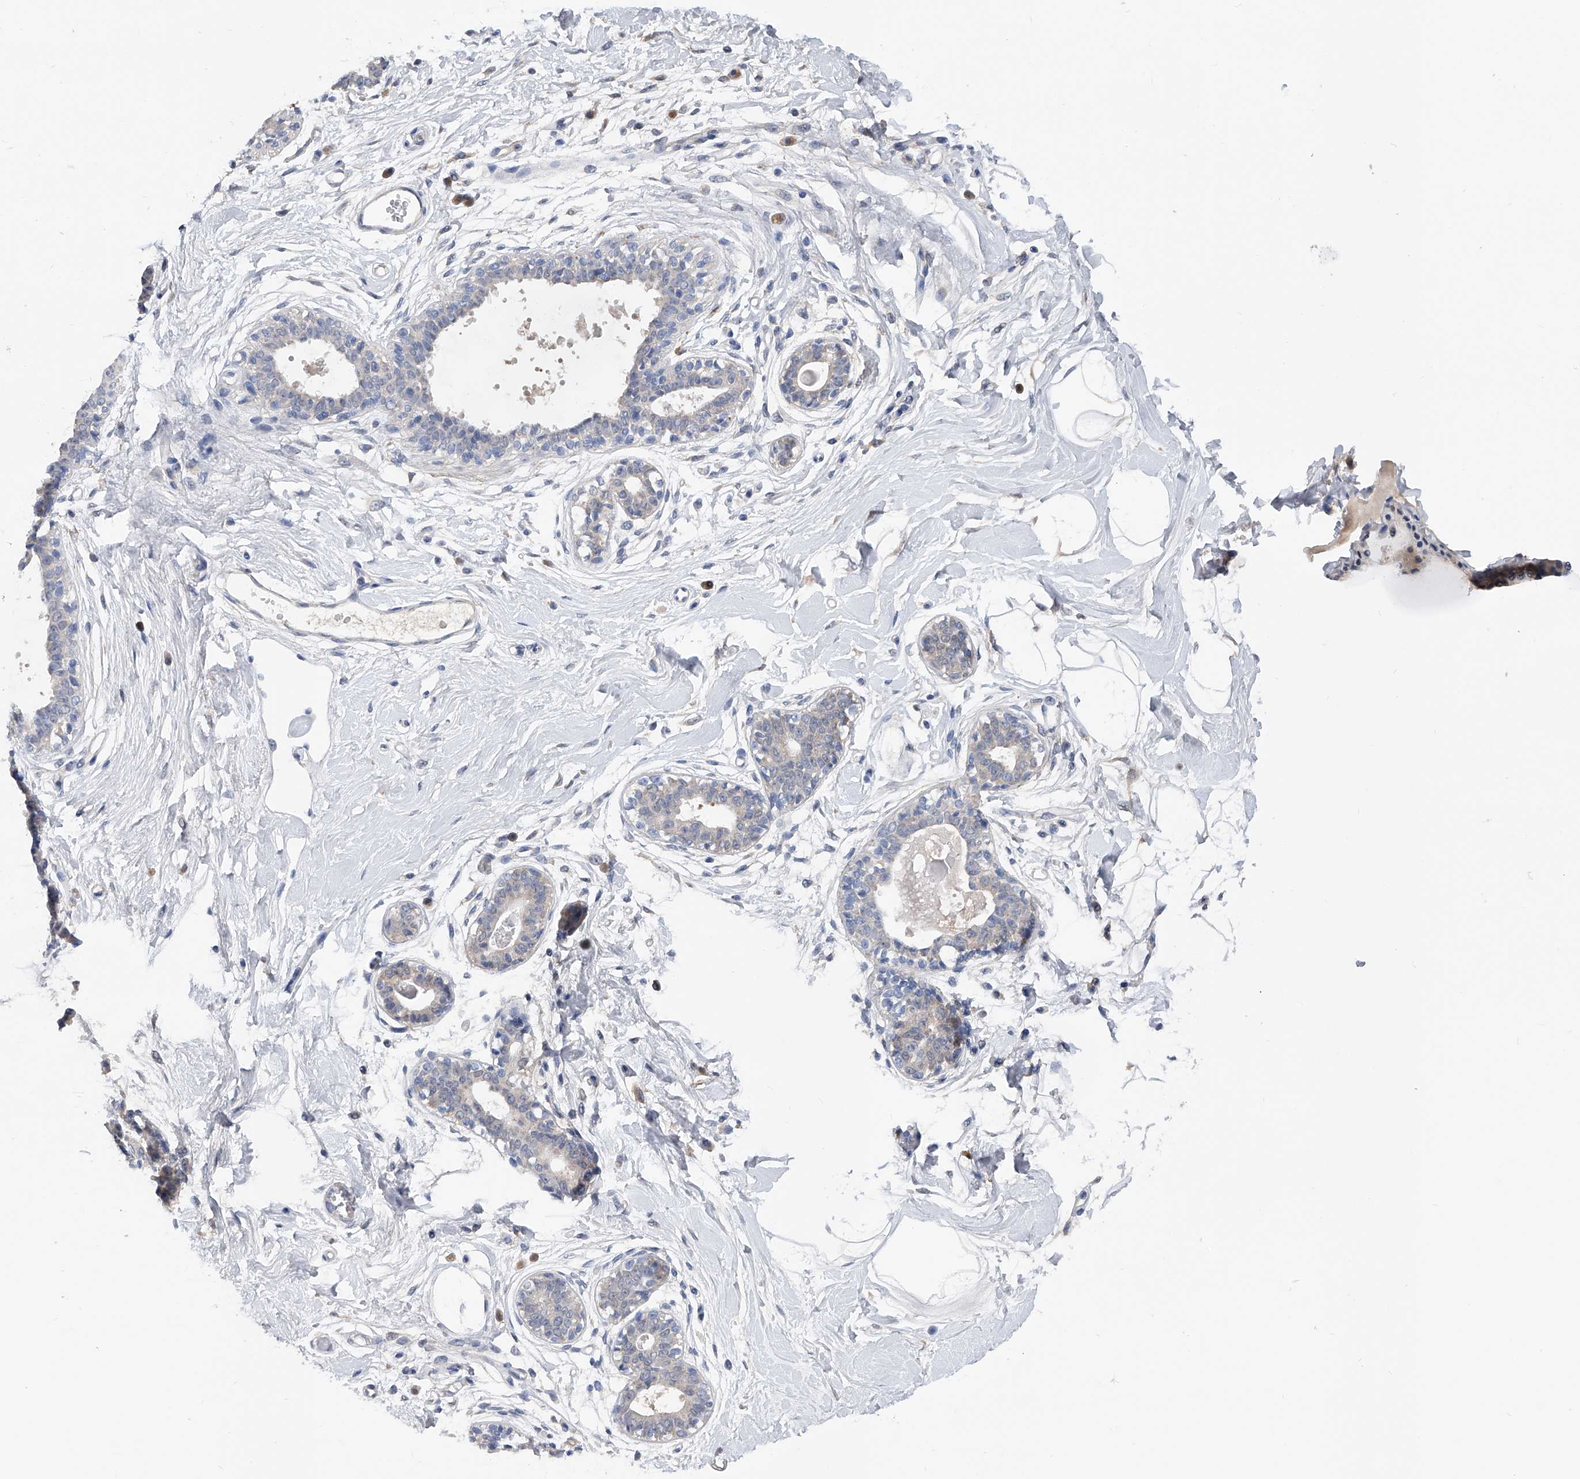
{"staining": {"intensity": "negative", "quantity": "none", "location": "none"}, "tissue": "breast", "cell_type": "Adipocytes", "image_type": "normal", "snomed": [{"axis": "morphology", "description": "Normal tissue, NOS"}, {"axis": "topography", "description": "Breast"}], "caption": "The histopathology image shows no staining of adipocytes in normal breast. (Immunohistochemistry (ihc), brightfield microscopy, high magnification).", "gene": "PGM3", "patient": {"sex": "female", "age": 45}}